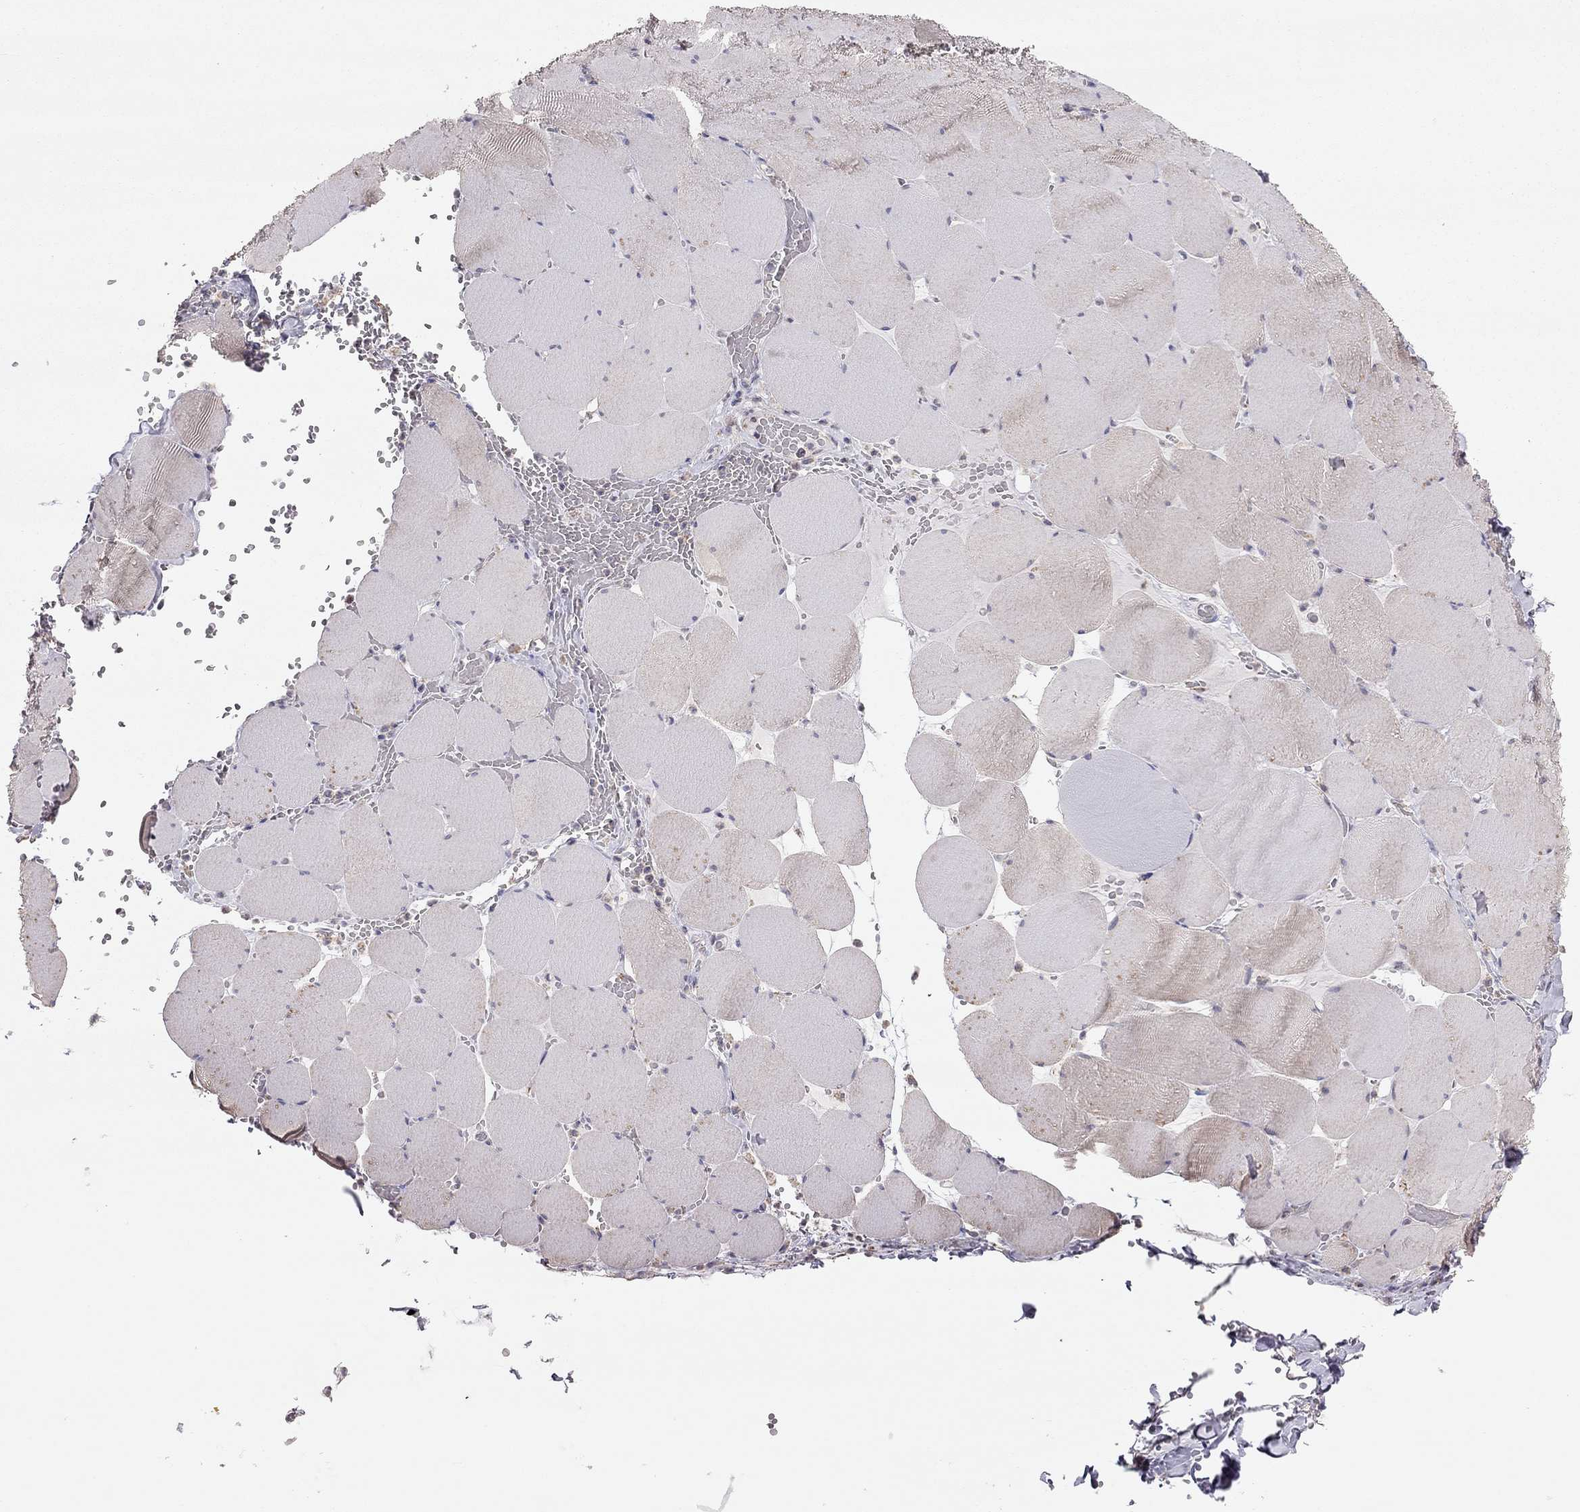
{"staining": {"intensity": "weak", "quantity": "<25%", "location": "cytoplasmic/membranous"}, "tissue": "skeletal muscle", "cell_type": "Myocytes", "image_type": "normal", "snomed": [{"axis": "morphology", "description": "Normal tissue, NOS"}, {"axis": "morphology", "description": "Malignant melanoma, Metastatic site"}, {"axis": "topography", "description": "Skeletal muscle"}], "caption": "Skeletal muscle was stained to show a protein in brown. There is no significant expression in myocytes. (Stains: DAB (3,3'-diaminobenzidine) IHC with hematoxylin counter stain, Microscopy: brightfield microscopy at high magnification).", "gene": "LRIT3", "patient": {"sex": "male", "age": 50}}